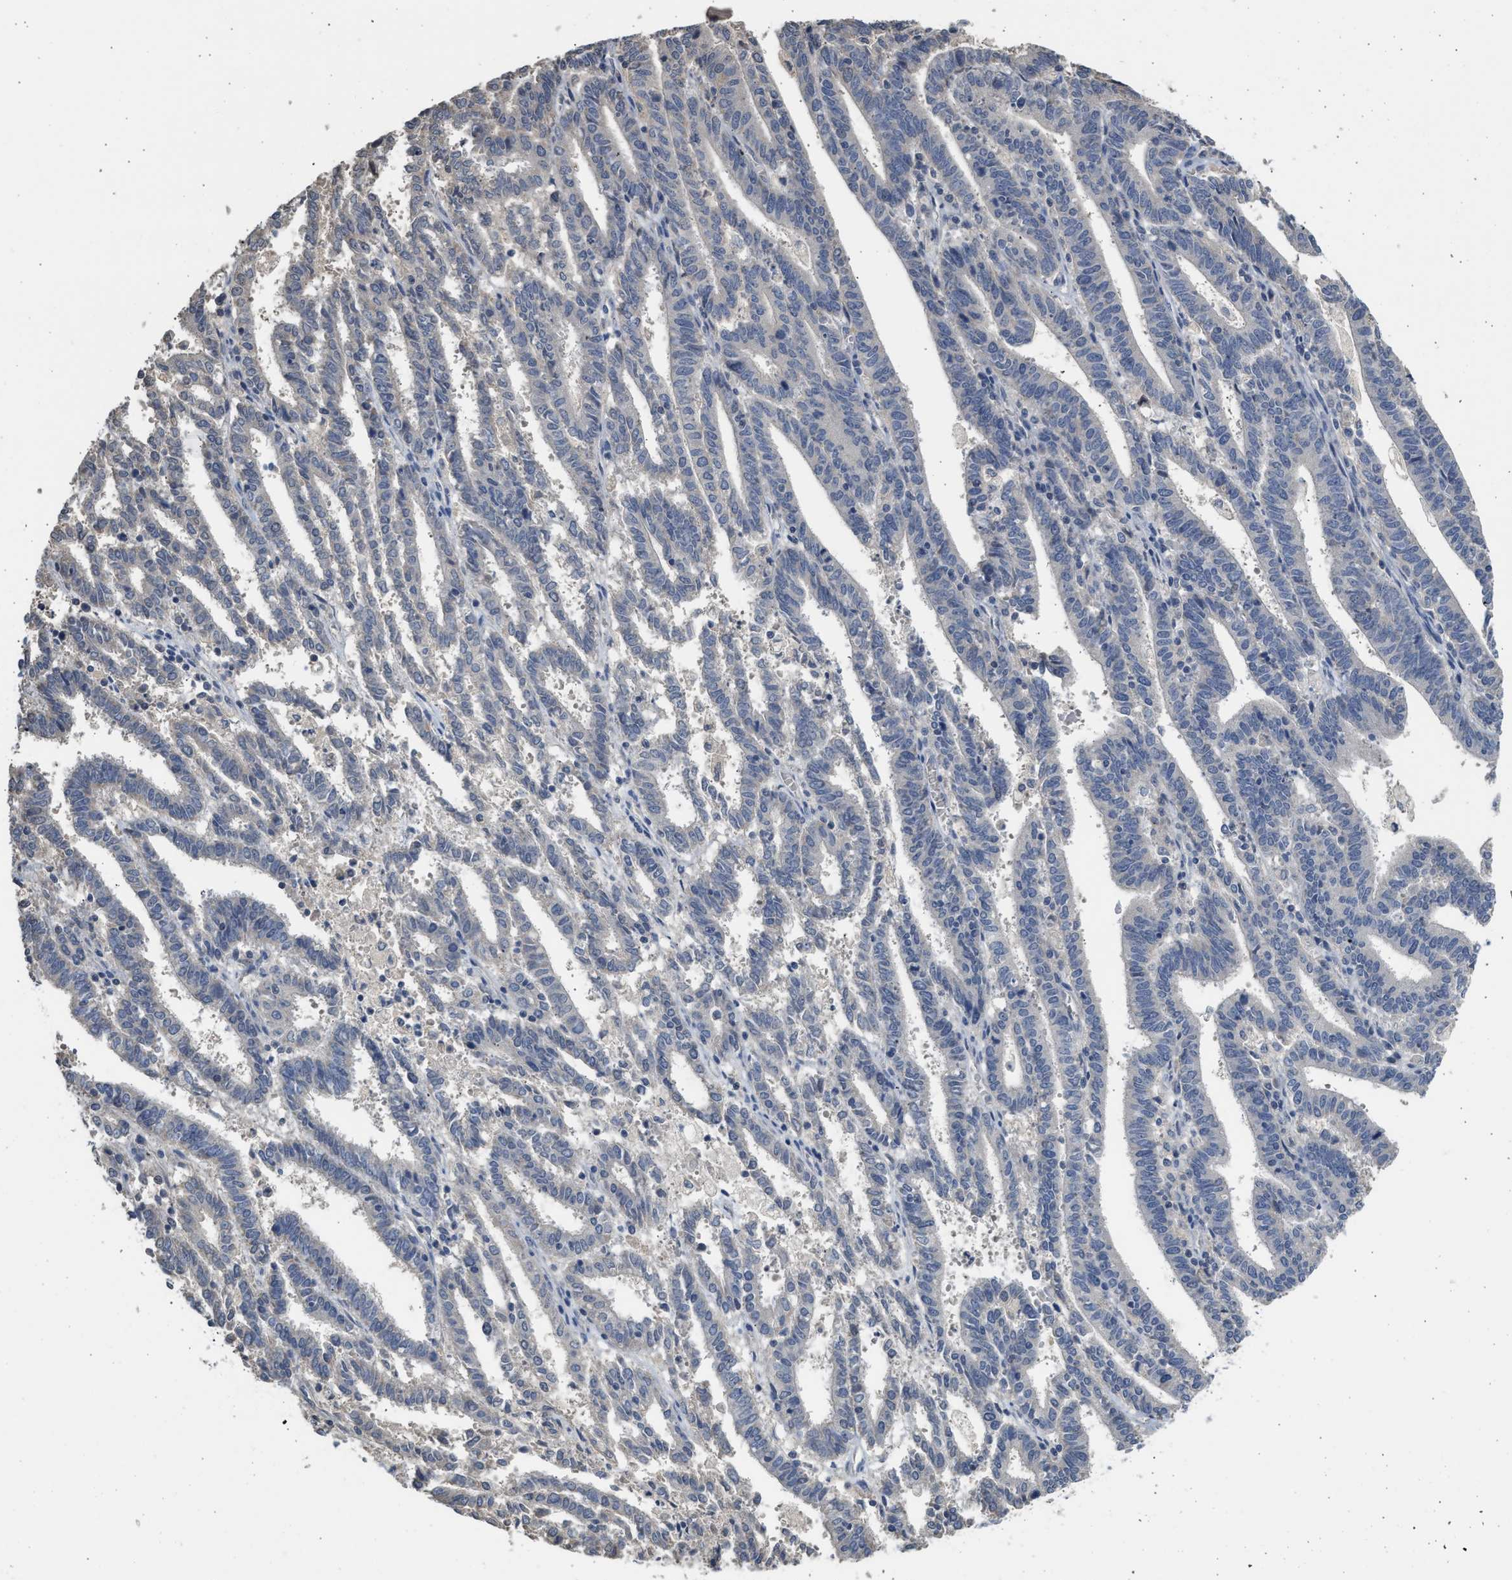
{"staining": {"intensity": "negative", "quantity": "none", "location": "none"}, "tissue": "endometrial cancer", "cell_type": "Tumor cells", "image_type": "cancer", "snomed": [{"axis": "morphology", "description": "Adenocarcinoma, NOS"}, {"axis": "topography", "description": "Uterus"}], "caption": "Endometrial cancer (adenocarcinoma) stained for a protein using immunohistochemistry displays no expression tumor cells.", "gene": "SULT2A1", "patient": {"sex": "female", "age": 83}}